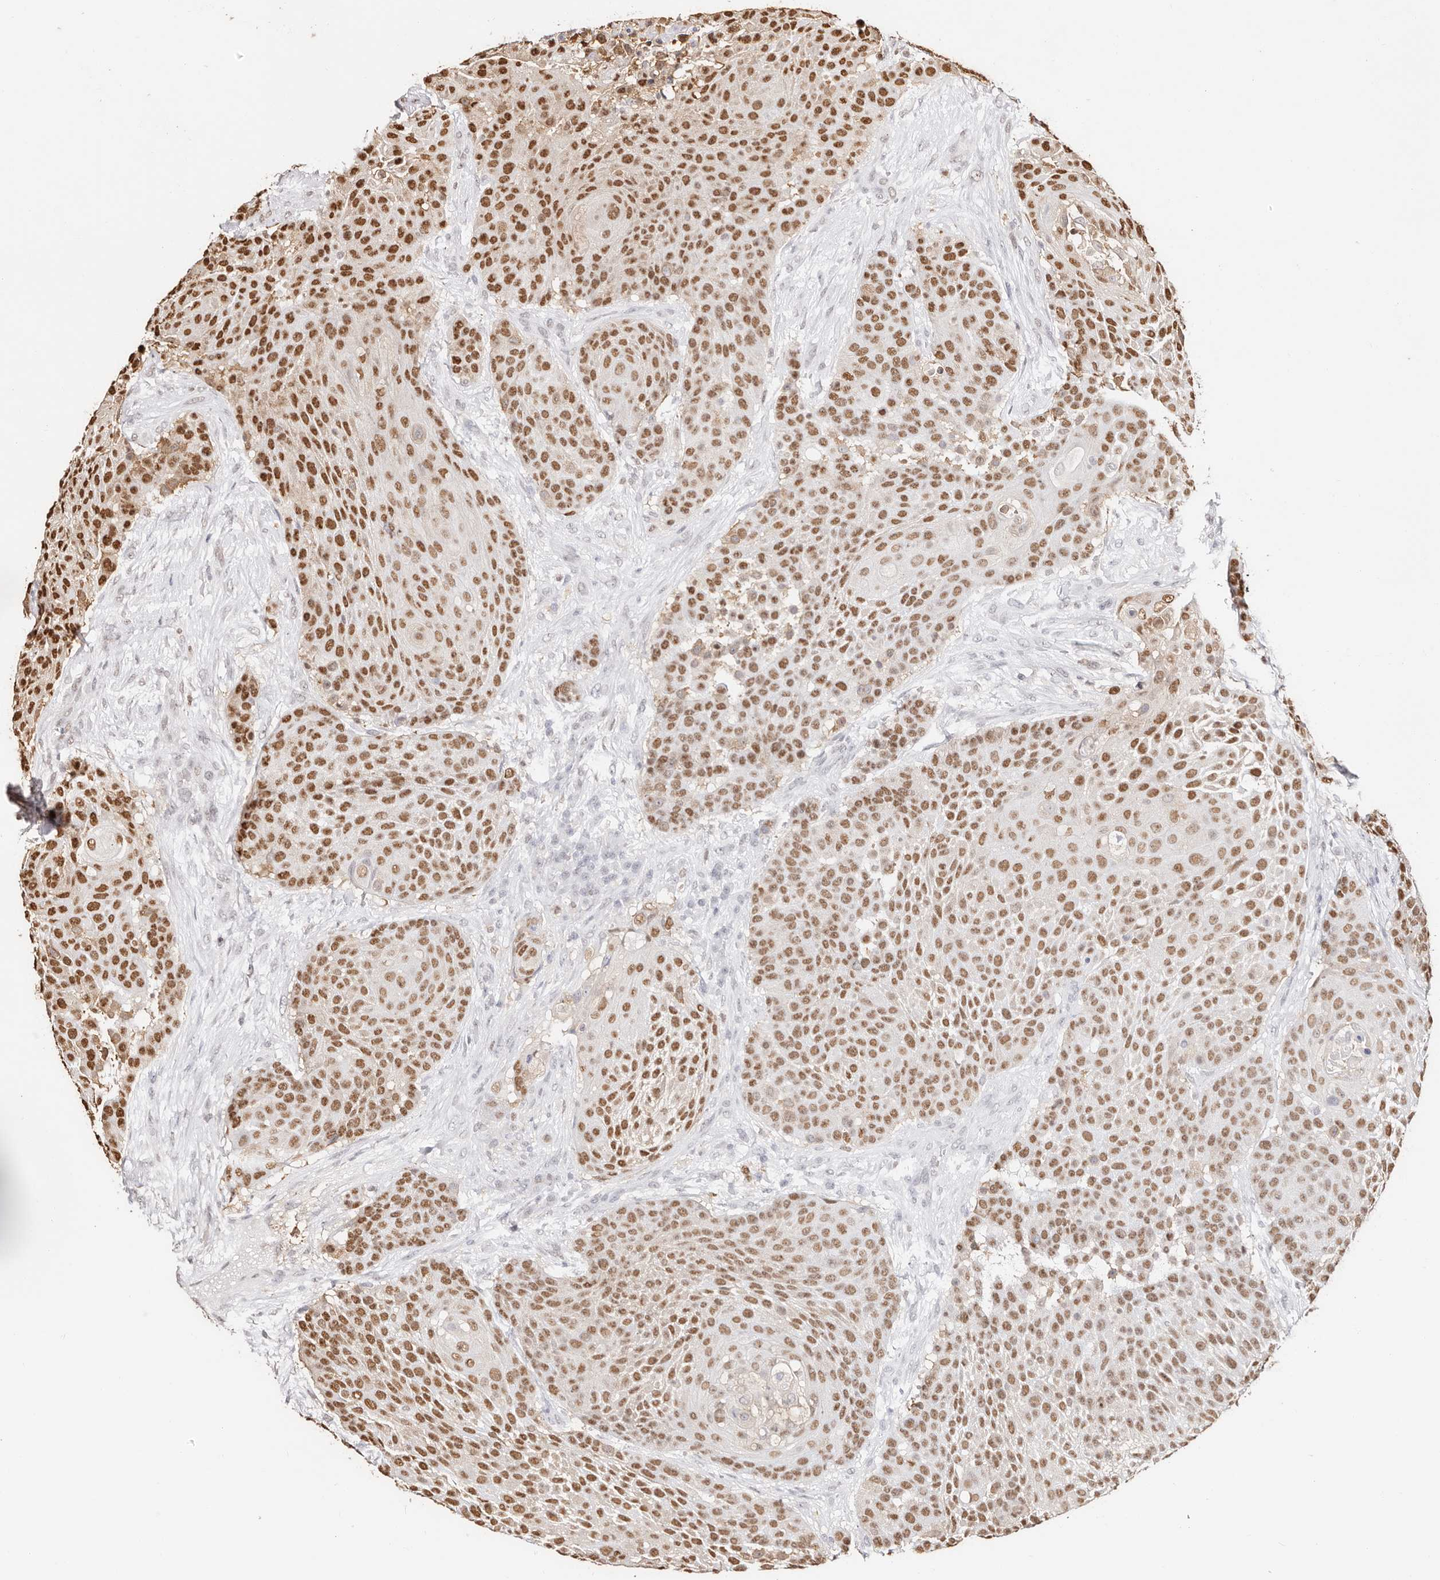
{"staining": {"intensity": "moderate", "quantity": ">75%", "location": "nuclear"}, "tissue": "urothelial cancer", "cell_type": "Tumor cells", "image_type": "cancer", "snomed": [{"axis": "morphology", "description": "Urothelial carcinoma, High grade"}, {"axis": "topography", "description": "Urinary bladder"}], "caption": "Protein analysis of urothelial cancer tissue demonstrates moderate nuclear expression in approximately >75% of tumor cells. The protein of interest is stained brown, and the nuclei are stained in blue (DAB (3,3'-diaminobenzidine) IHC with brightfield microscopy, high magnification).", "gene": "TKT", "patient": {"sex": "female", "age": 63}}